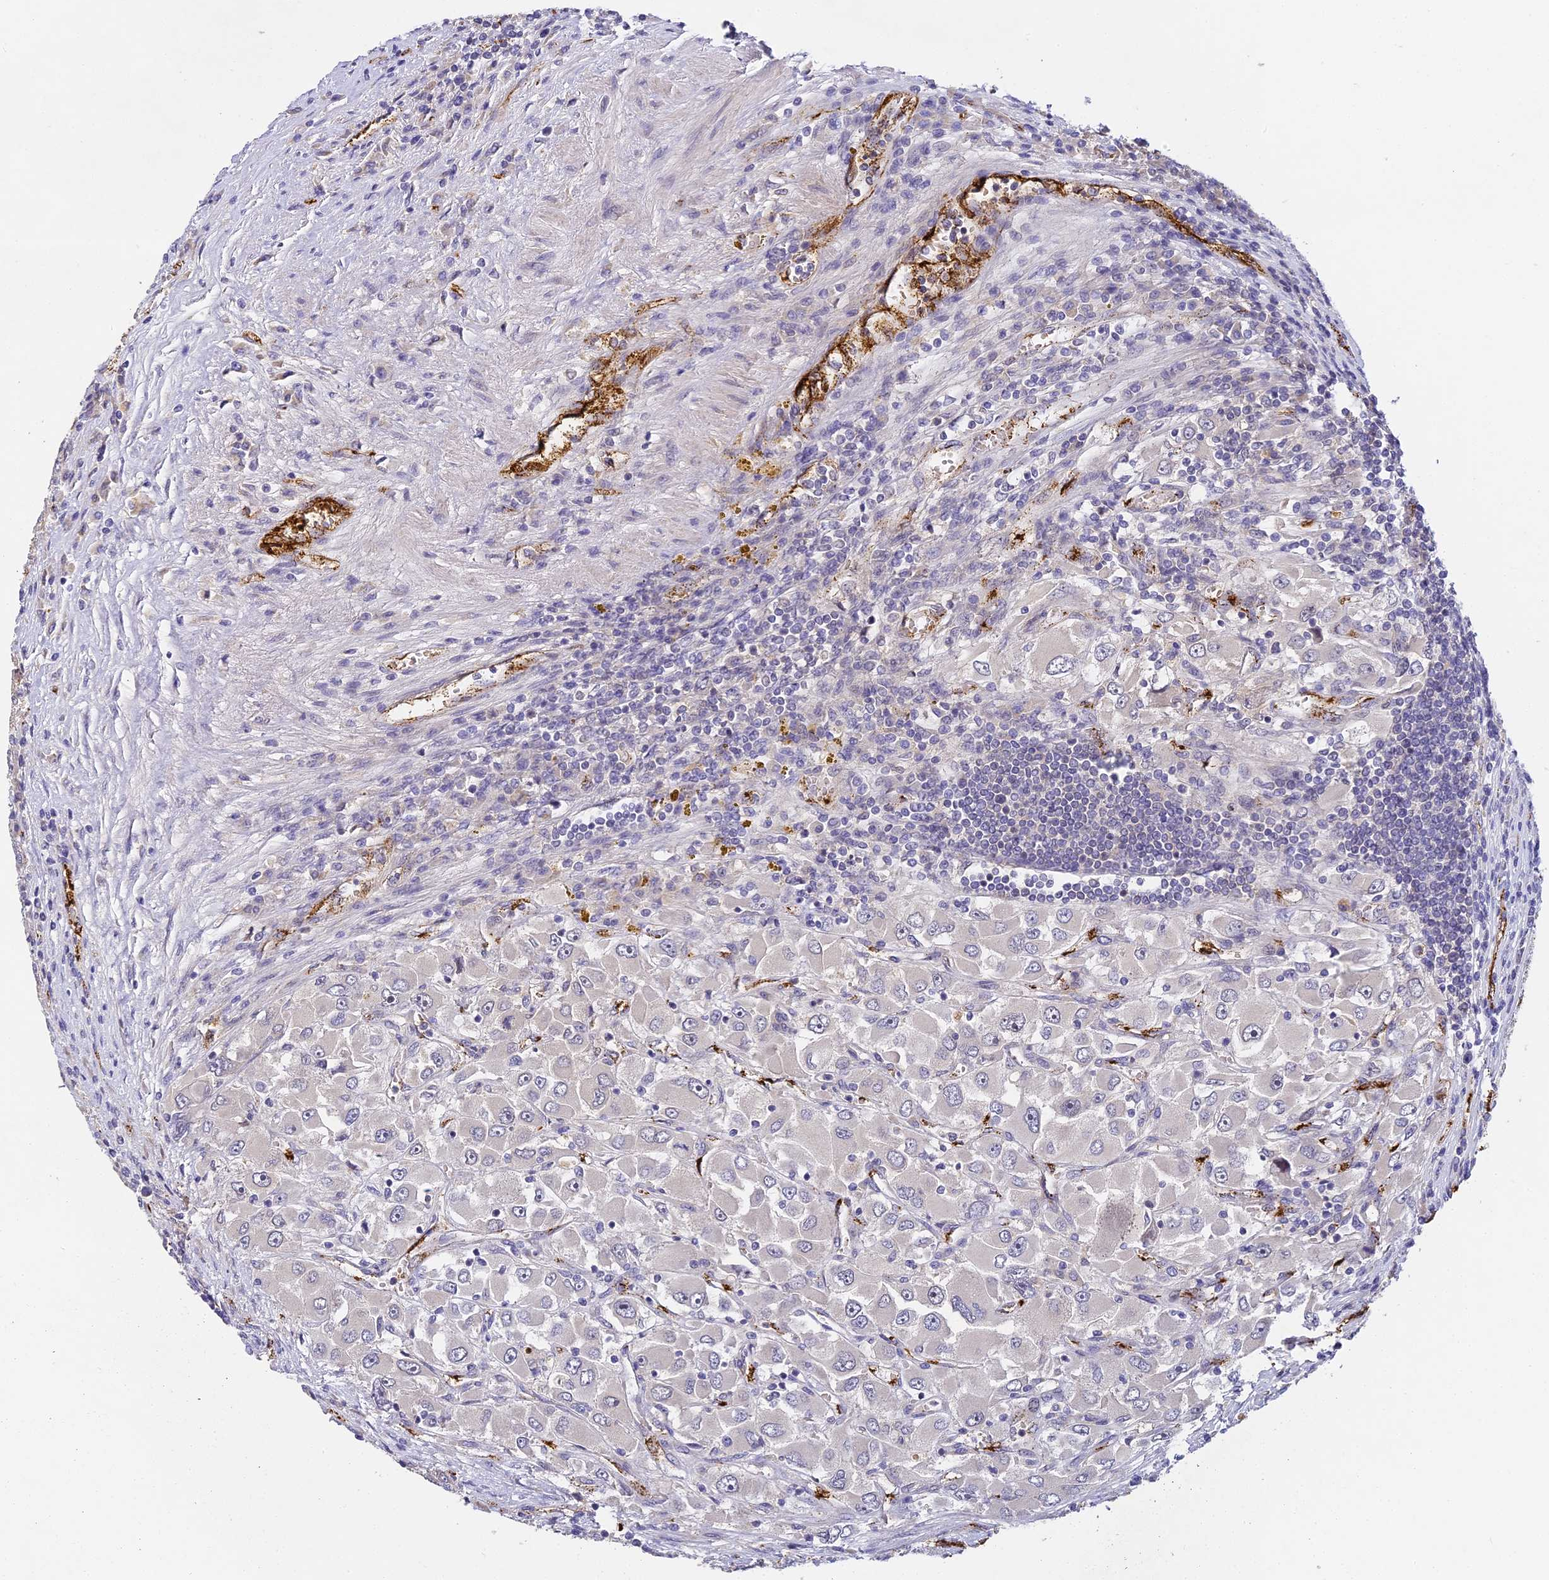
{"staining": {"intensity": "negative", "quantity": "none", "location": "none"}, "tissue": "renal cancer", "cell_type": "Tumor cells", "image_type": "cancer", "snomed": [{"axis": "morphology", "description": "Adenocarcinoma, NOS"}, {"axis": "topography", "description": "Kidney"}], "caption": "A high-resolution micrograph shows IHC staining of renal cancer, which displays no significant expression in tumor cells.", "gene": "DNAAF10", "patient": {"sex": "female", "age": 52}}